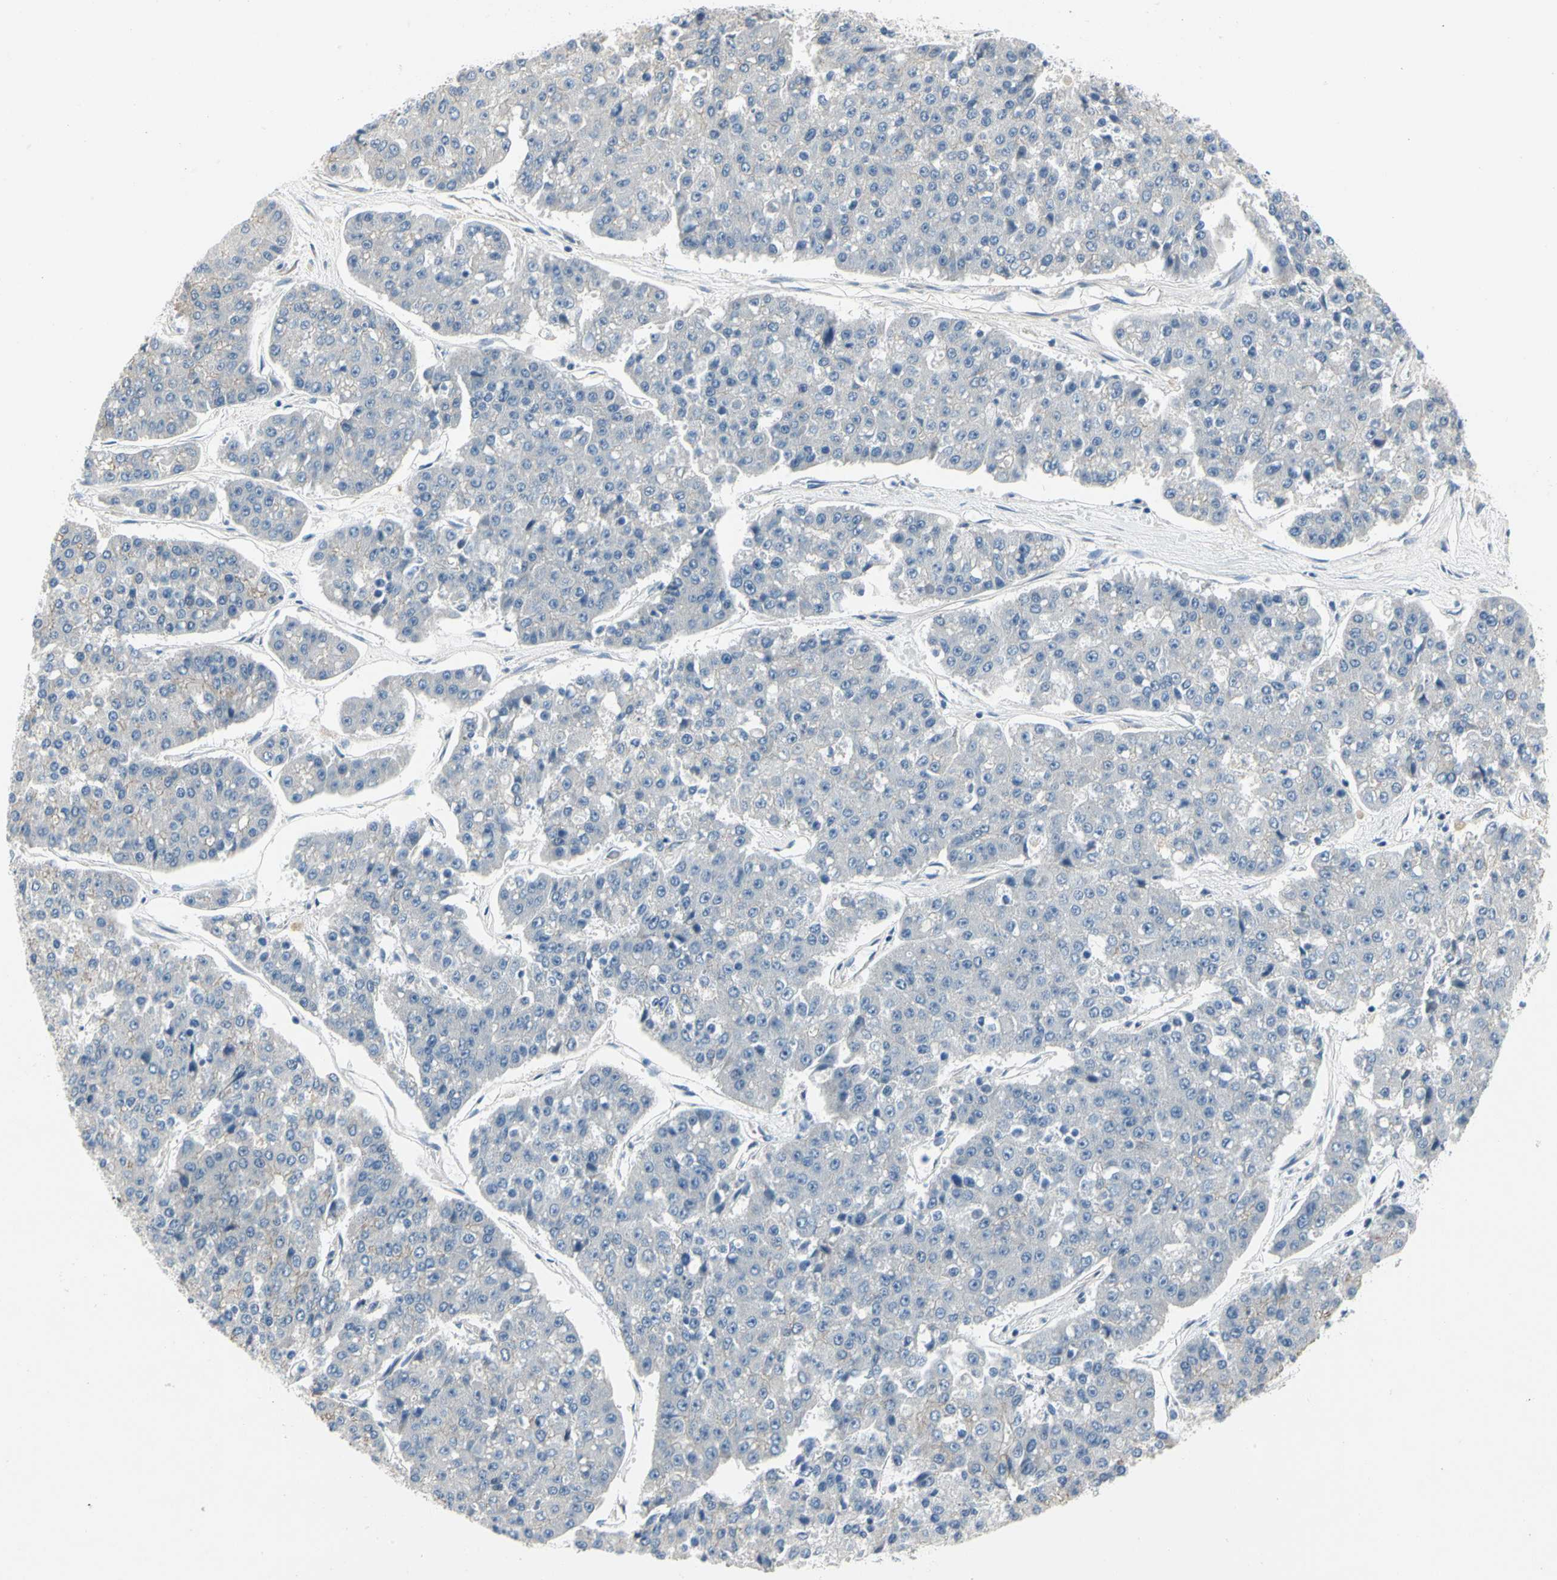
{"staining": {"intensity": "negative", "quantity": "none", "location": "none"}, "tissue": "pancreatic cancer", "cell_type": "Tumor cells", "image_type": "cancer", "snomed": [{"axis": "morphology", "description": "Adenocarcinoma, NOS"}, {"axis": "topography", "description": "Pancreas"}], "caption": "This is an immunohistochemistry (IHC) photomicrograph of pancreatic cancer (adenocarcinoma). There is no expression in tumor cells.", "gene": "LGR6", "patient": {"sex": "male", "age": 50}}